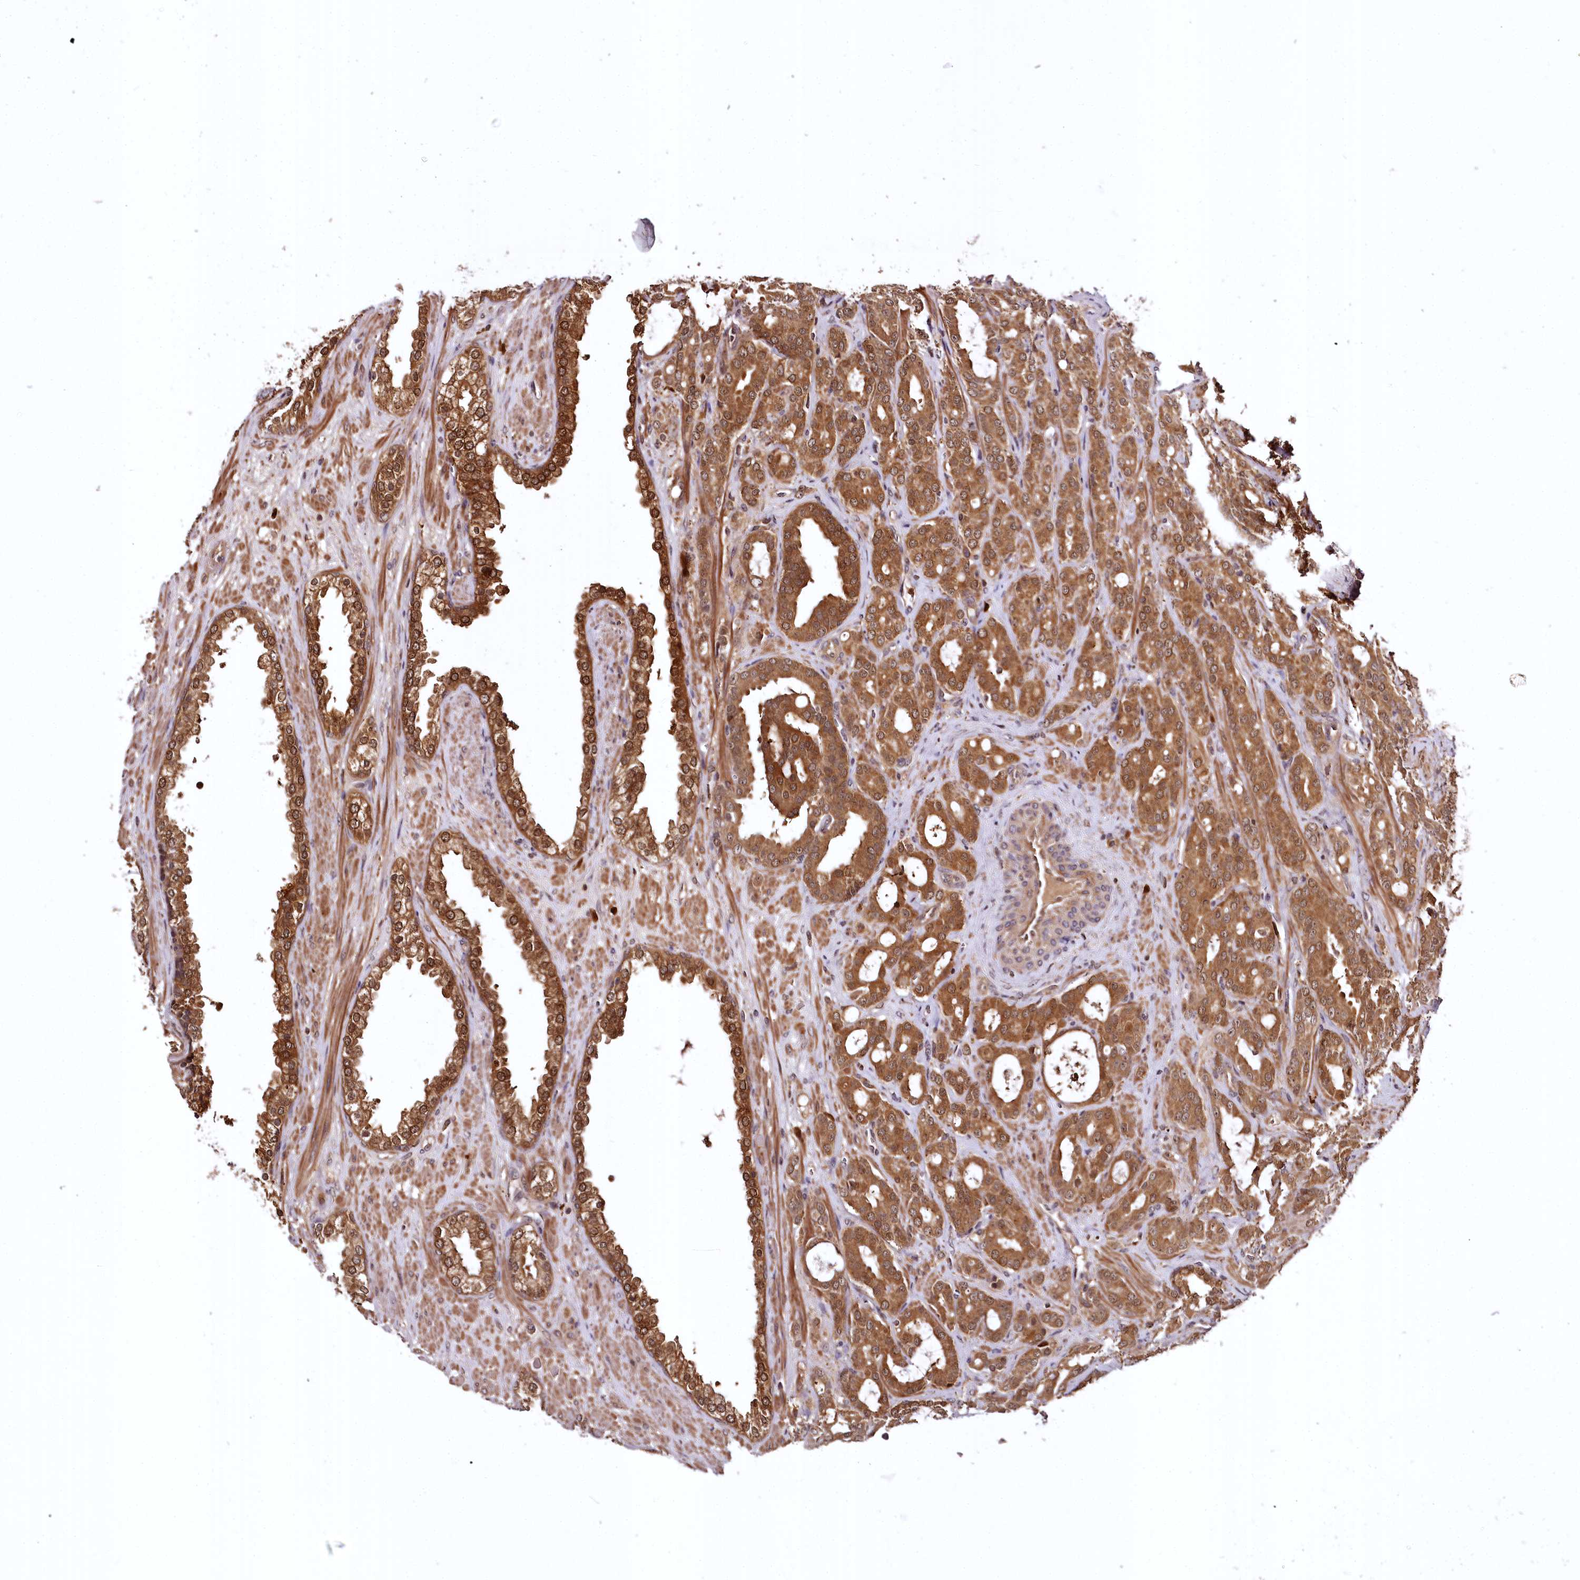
{"staining": {"intensity": "moderate", "quantity": ">75%", "location": "cytoplasmic/membranous,nuclear"}, "tissue": "prostate cancer", "cell_type": "Tumor cells", "image_type": "cancer", "snomed": [{"axis": "morphology", "description": "Adenocarcinoma, High grade"}, {"axis": "topography", "description": "Prostate"}], "caption": "Prostate high-grade adenocarcinoma stained with DAB immunohistochemistry (IHC) demonstrates medium levels of moderate cytoplasmic/membranous and nuclear staining in approximately >75% of tumor cells.", "gene": "TTC12", "patient": {"sex": "male", "age": 72}}